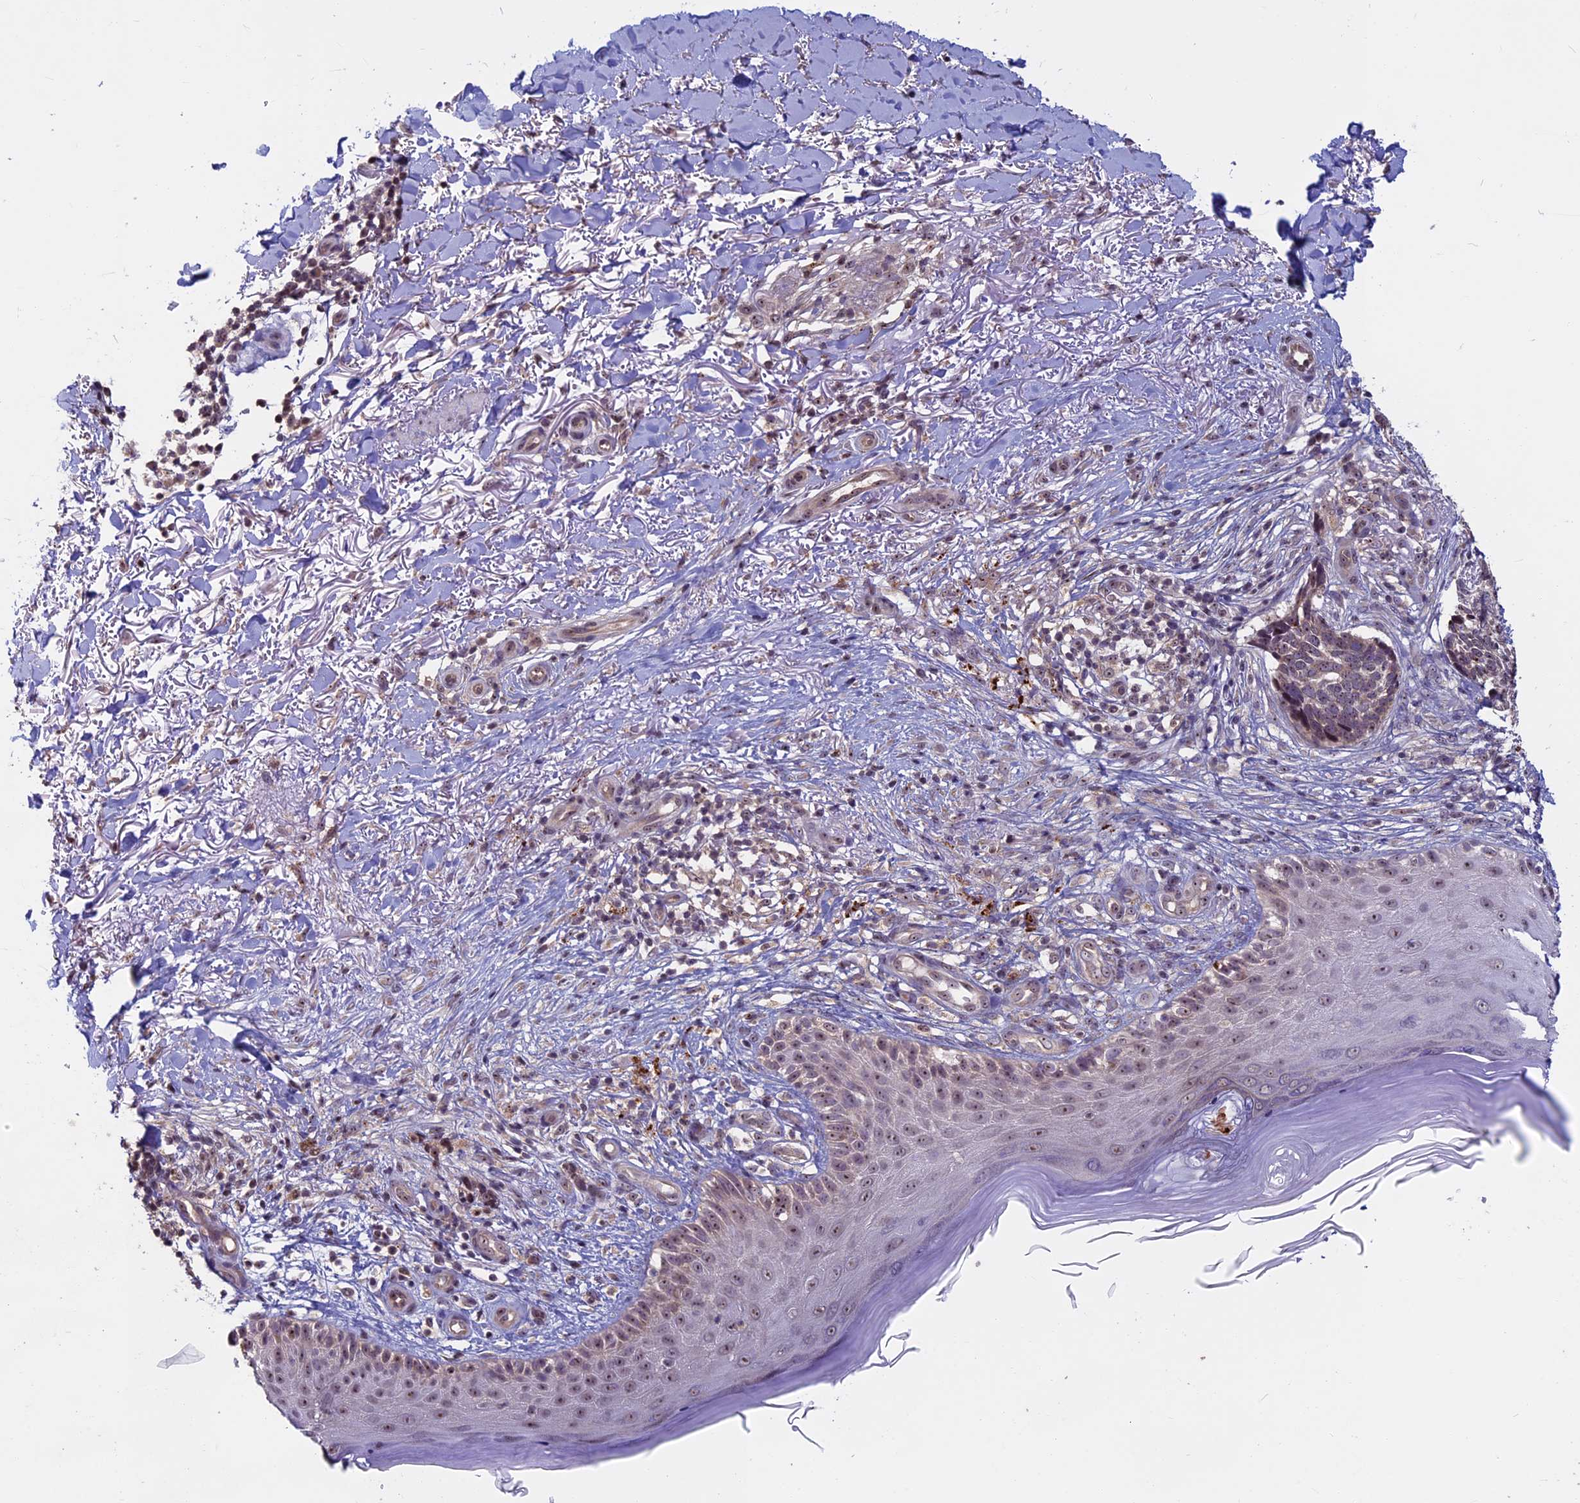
{"staining": {"intensity": "weak", "quantity": "25%-75%", "location": "cytoplasmic/membranous"}, "tissue": "skin cancer", "cell_type": "Tumor cells", "image_type": "cancer", "snomed": [{"axis": "morphology", "description": "Normal tissue, NOS"}, {"axis": "morphology", "description": "Basal cell carcinoma"}, {"axis": "topography", "description": "Skin"}], "caption": "High-magnification brightfield microscopy of skin cancer (basal cell carcinoma) stained with DAB (brown) and counterstained with hematoxylin (blue). tumor cells exhibit weak cytoplasmic/membranous staining is appreciated in about25%-75% of cells.", "gene": "SPIRE1", "patient": {"sex": "female", "age": 67}}